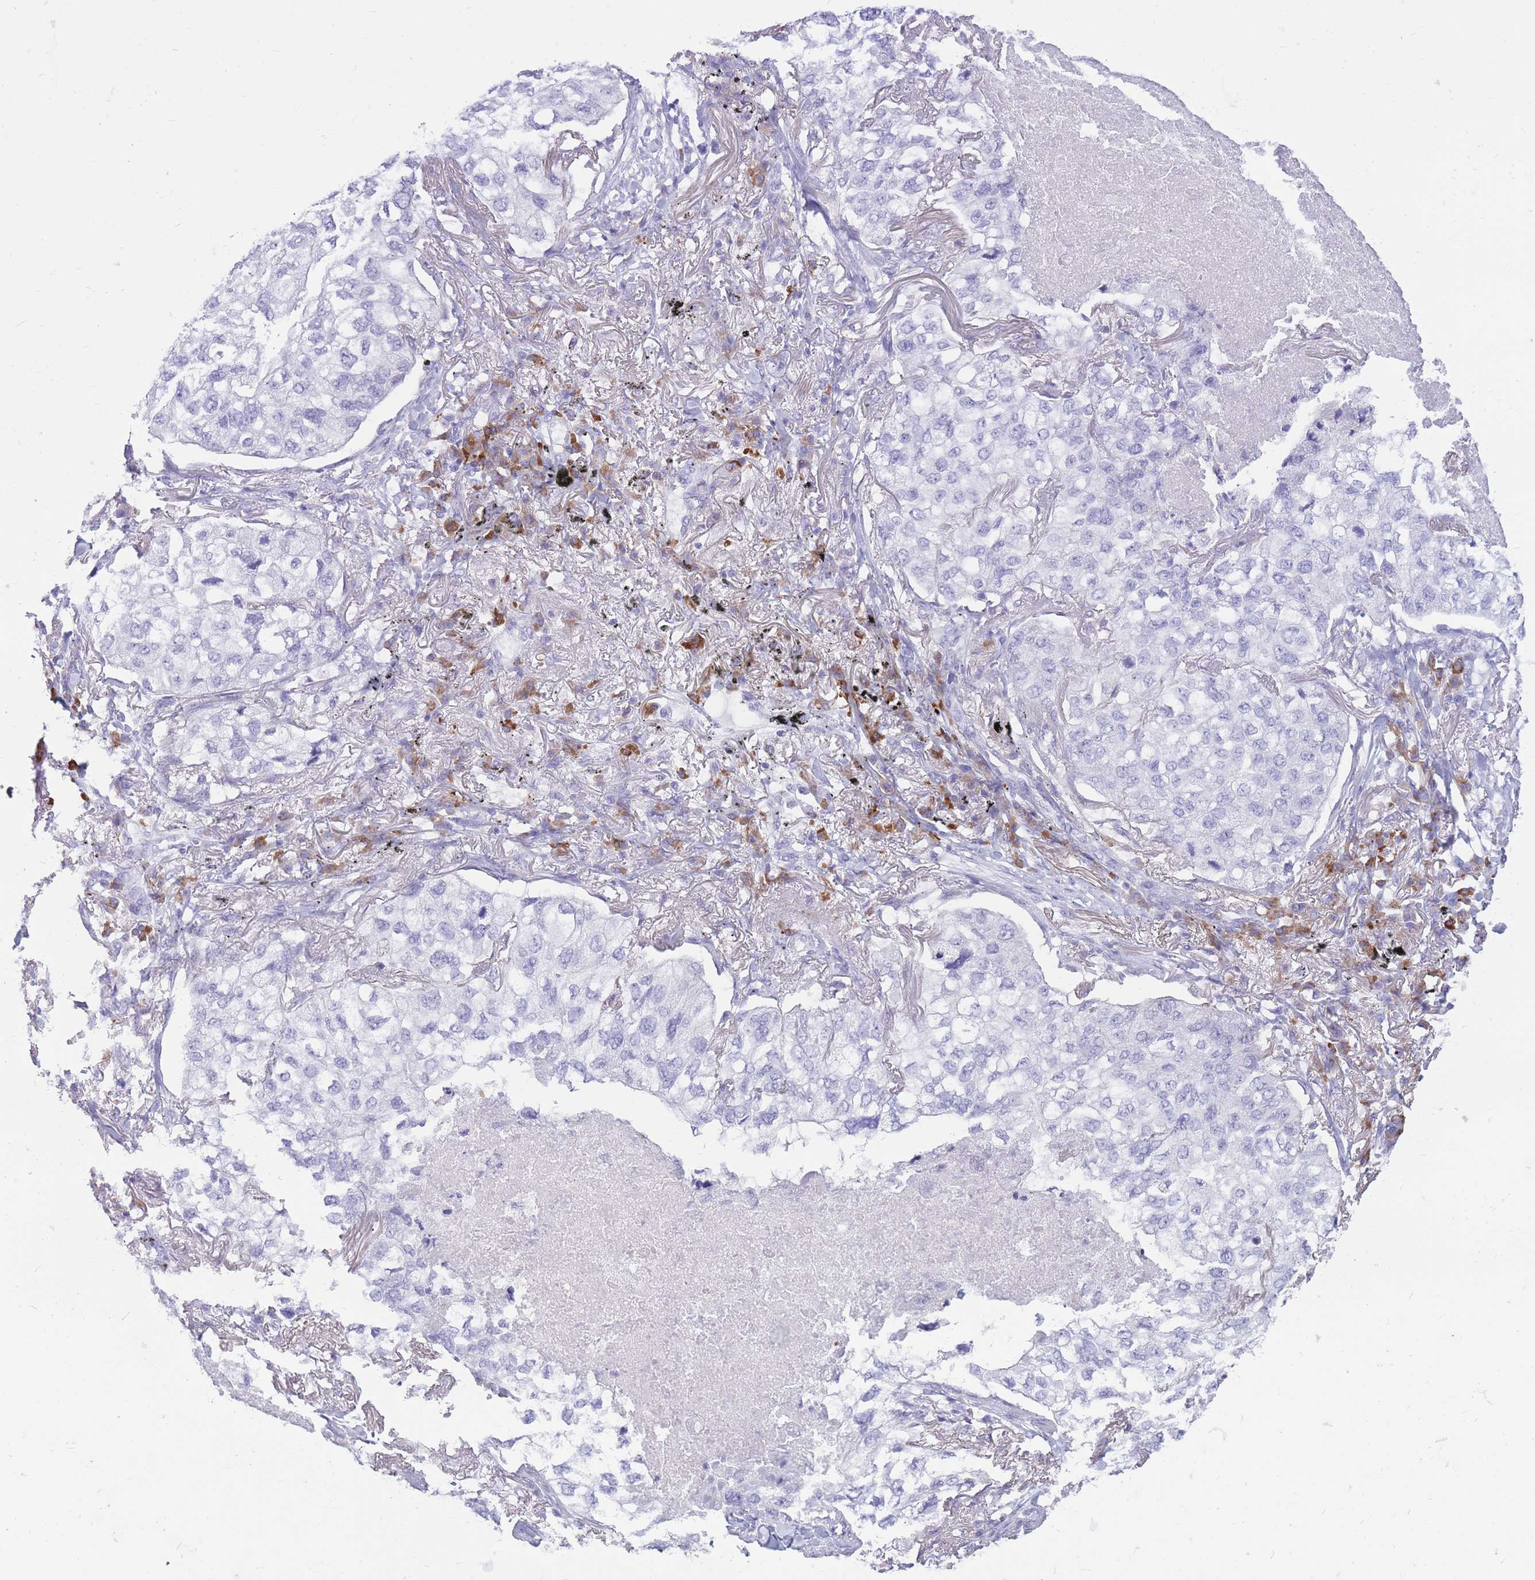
{"staining": {"intensity": "negative", "quantity": "none", "location": "none"}, "tissue": "lung cancer", "cell_type": "Tumor cells", "image_type": "cancer", "snomed": [{"axis": "morphology", "description": "Adenocarcinoma, NOS"}, {"axis": "topography", "description": "Lung"}], "caption": "Lung adenocarcinoma stained for a protein using immunohistochemistry (IHC) demonstrates no positivity tumor cells.", "gene": "ZFP37", "patient": {"sex": "male", "age": 65}}